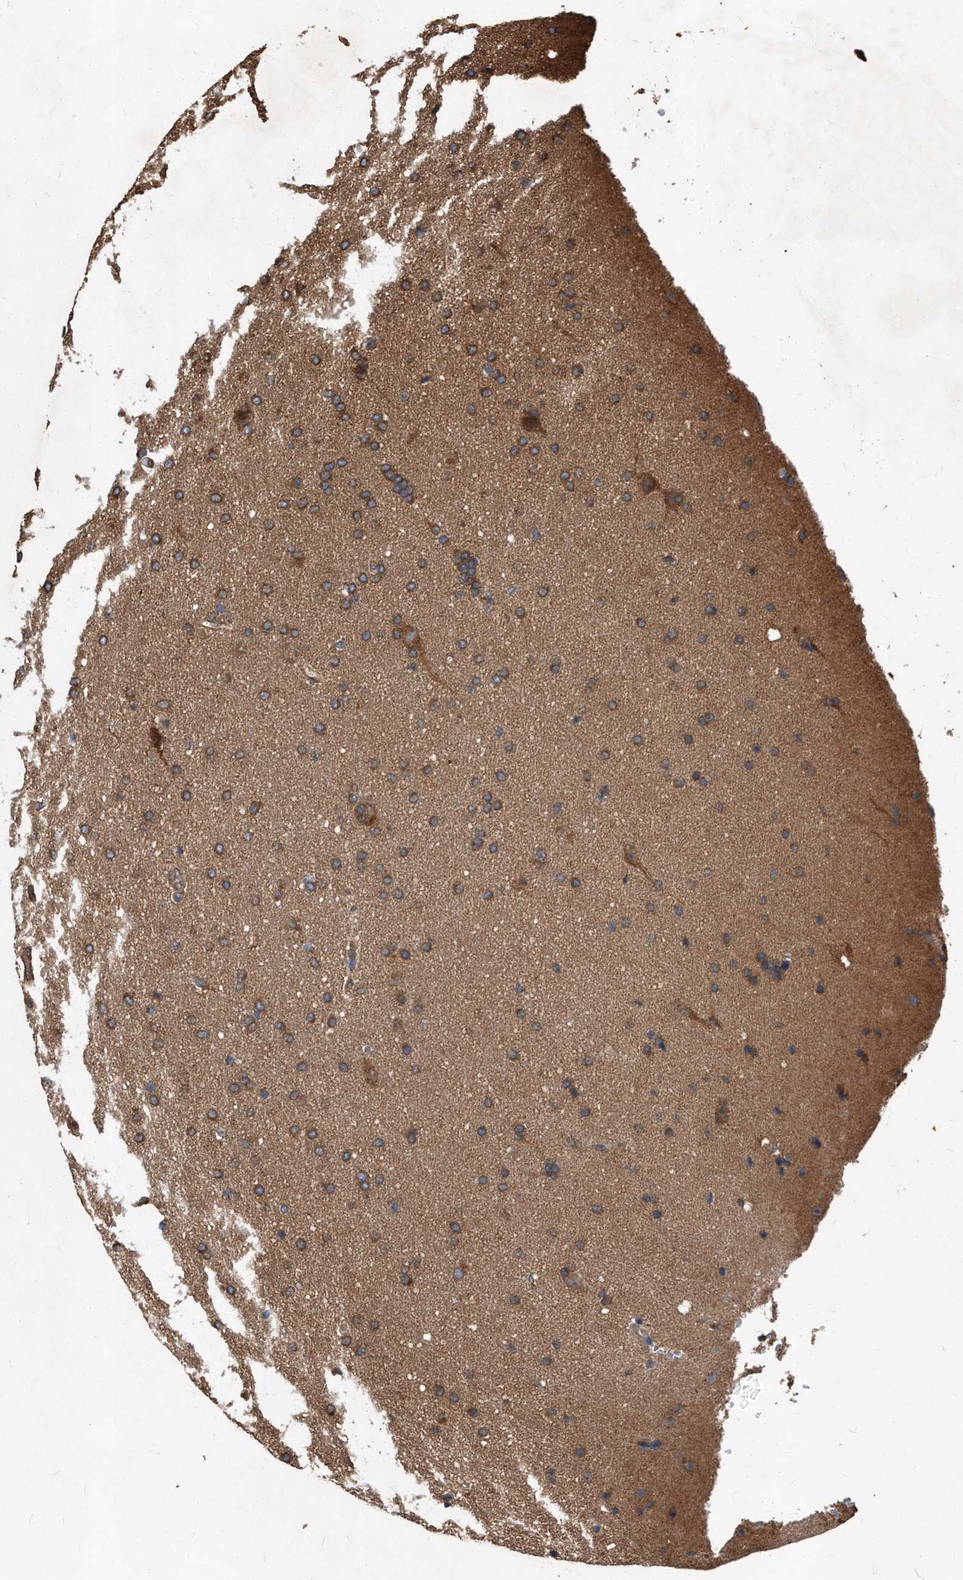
{"staining": {"intensity": "moderate", "quantity": ">75%", "location": "cytoplasmic/membranous"}, "tissue": "glioma", "cell_type": "Tumor cells", "image_type": "cancer", "snomed": [{"axis": "morphology", "description": "Glioma, malignant, Low grade"}, {"axis": "topography", "description": "Brain"}], "caption": "Approximately >75% of tumor cells in human malignant glioma (low-grade) display moderate cytoplasmic/membranous protein expression as visualized by brown immunohistochemical staining.", "gene": "FAM136A", "patient": {"sex": "female", "age": 37}}